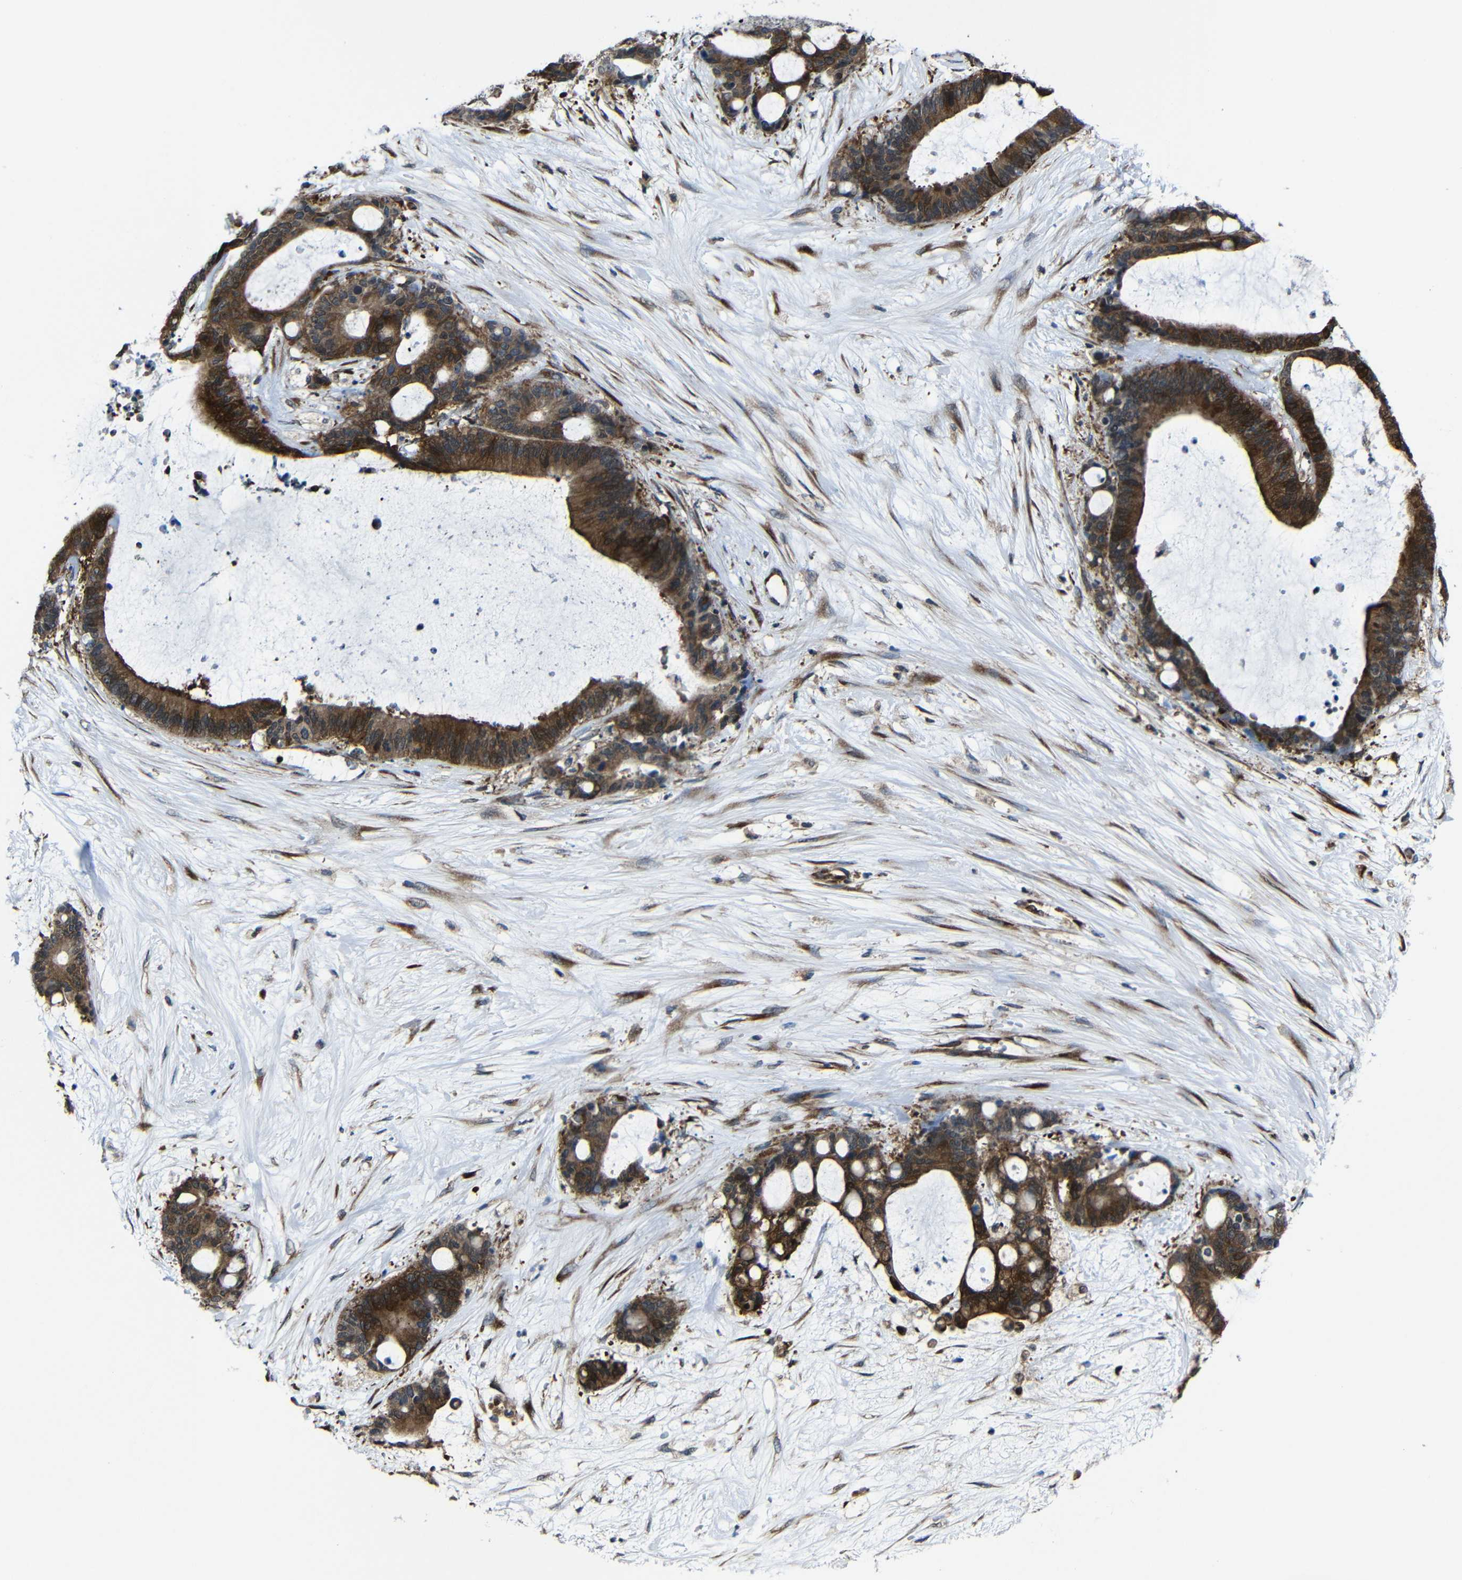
{"staining": {"intensity": "strong", "quantity": ">75%", "location": "cytoplasmic/membranous"}, "tissue": "liver cancer", "cell_type": "Tumor cells", "image_type": "cancer", "snomed": [{"axis": "morphology", "description": "Cholangiocarcinoma"}, {"axis": "topography", "description": "Liver"}], "caption": "Tumor cells show strong cytoplasmic/membranous positivity in about >75% of cells in liver cholangiocarcinoma. The staining is performed using DAB brown chromogen to label protein expression. The nuclei are counter-stained blue using hematoxylin.", "gene": "KIAA0513", "patient": {"sex": "female", "age": 73}}